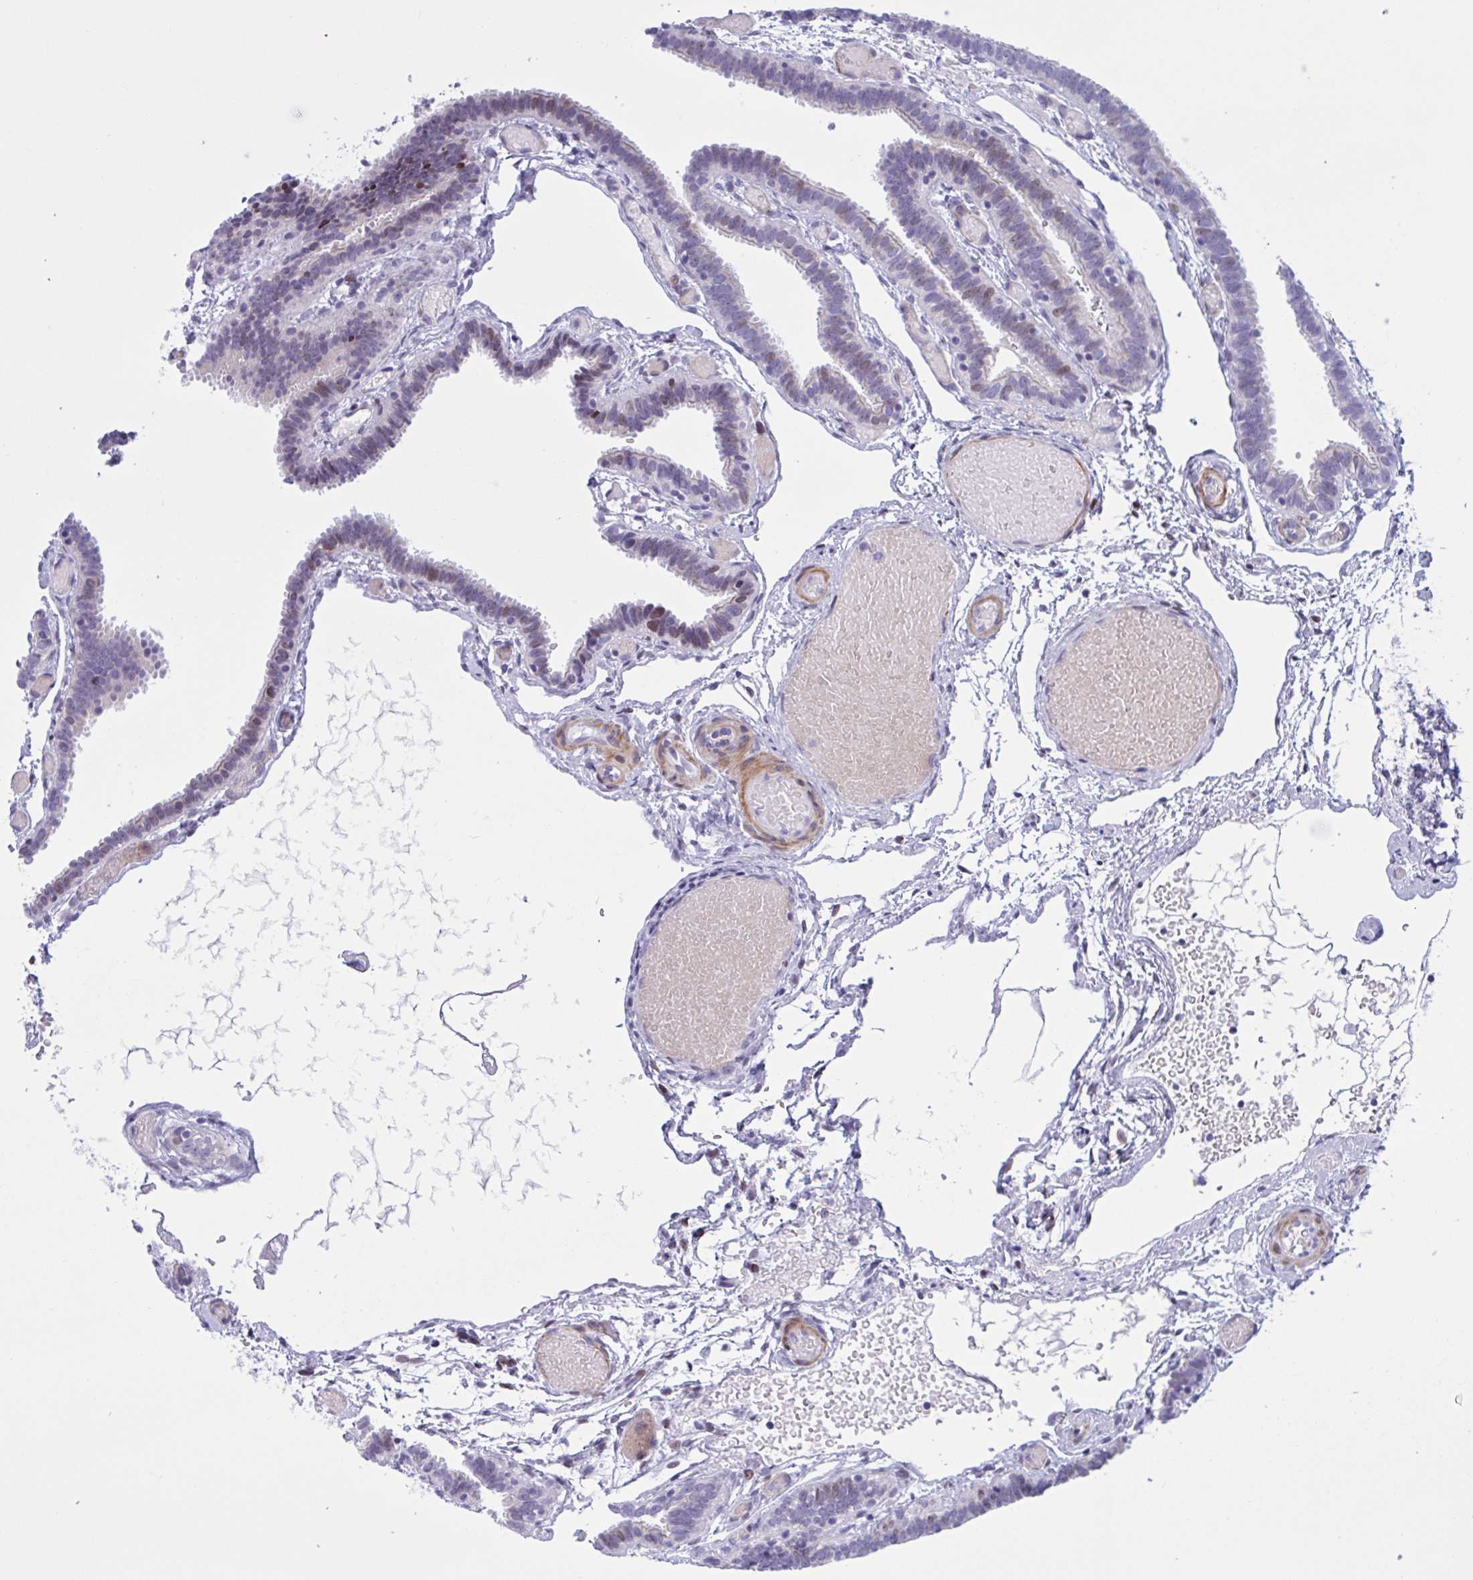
{"staining": {"intensity": "negative", "quantity": "none", "location": "none"}, "tissue": "fallopian tube", "cell_type": "Glandular cells", "image_type": "normal", "snomed": [{"axis": "morphology", "description": "Normal tissue, NOS"}, {"axis": "topography", "description": "Fallopian tube"}], "caption": "Immunohistochemistry (IHC) photomicrograph of unremarkable fallopian tube: fallopian tube stained with DAB (3,3'-diaminobenzidine) demonstrates no significant protein staining in glandular cells. (DAB immunohistochemistry, high magnification).", "gene": "AHCYL2", "patient": {"sex": "female", "age": 37}}